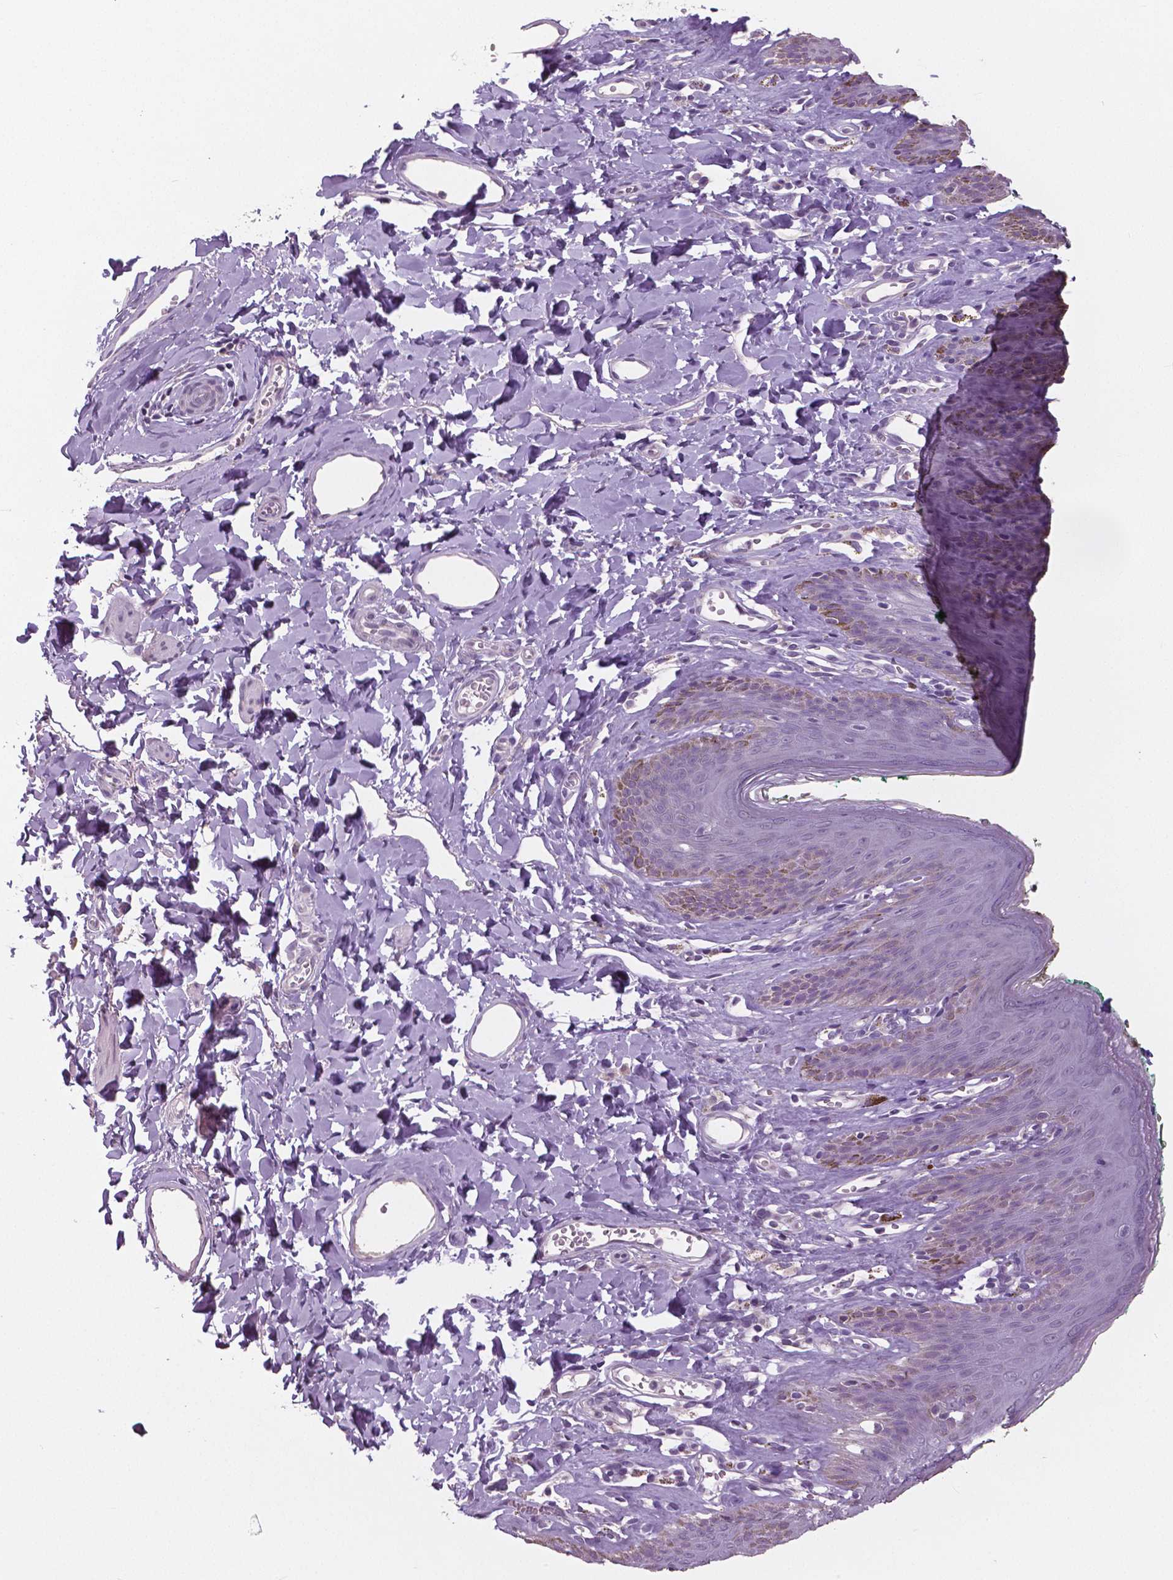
{"staining": {"intensity": "moderate", "quantity": "<25%", "location": "cytoplasmic/membranous"}, "tissue": "skin", "cell_type": "Epidermal cells", "image_type": "normal", "snomed": [{"axis": "morphology", "description": "Normal tissue, NOS"}, {"axis": "topography", "description": "Vulva"}, {"axis": "topography", "description": "Peripheral nerve tissue"}], "caption": "Brown immunohistochemical staining in unremarkable skin demonstrates moderate cytoplasmic/membranous expression in approximately <25% of epidermal cells.", "gene": "NECAB1", "patient": {"sex": "female", "age": 66}}